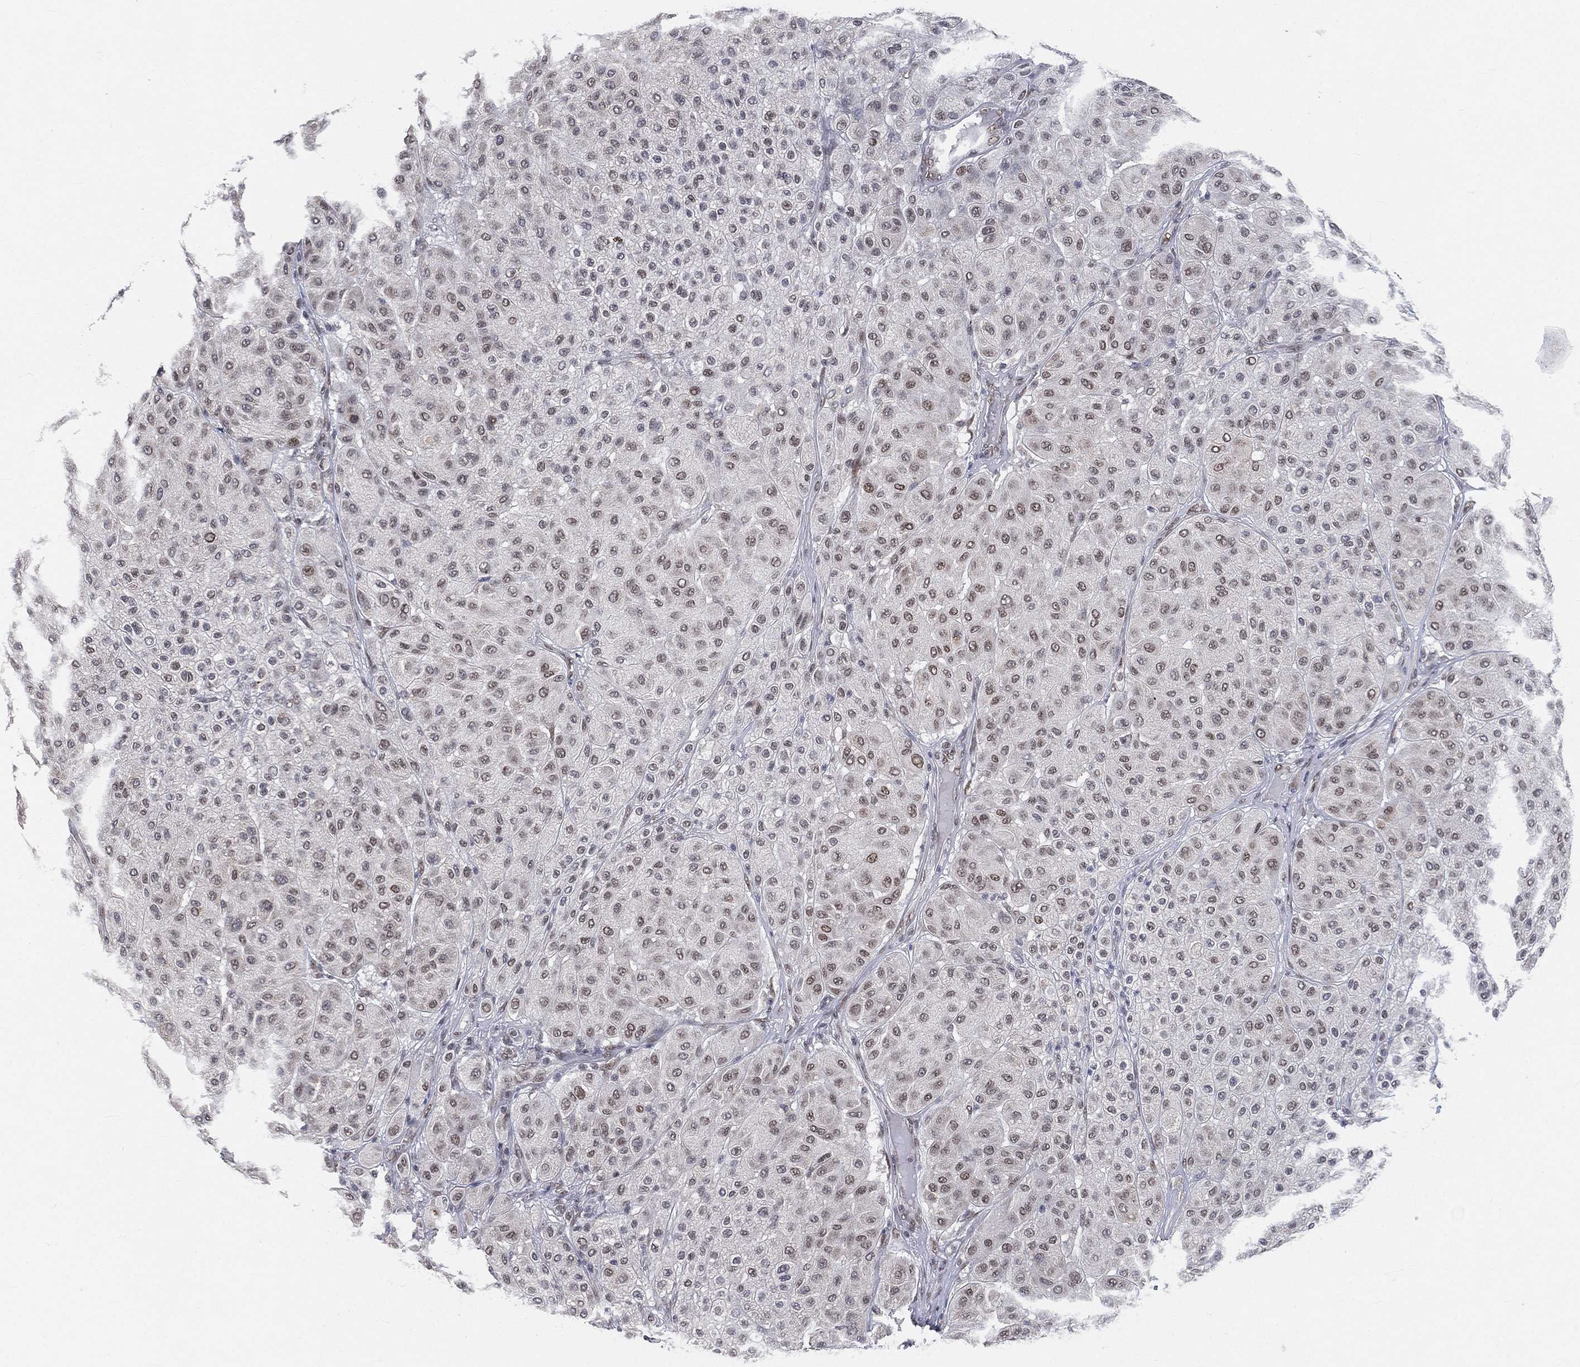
{"staining": {"intensity": "weak", "quantity": "<25%", "location": "nuclear"}, "tissue": "melanoma", "cell_type": "Tumor cells", "image_type": "cancer", "snomed": [{"axis": "morphology", "description": "Malignant melanoma, Metastatic site"}, {"axis": "topography", "description": "Smooth muscle"}], "caption": "IHC of melanoma reveals no expression in tumor cells. (Brightfield microscopy of DAB immunohistochemistry (IHC) at high magnification).", "gene": "YLPM1", "patient": {"sex": "male", "age": 41}}